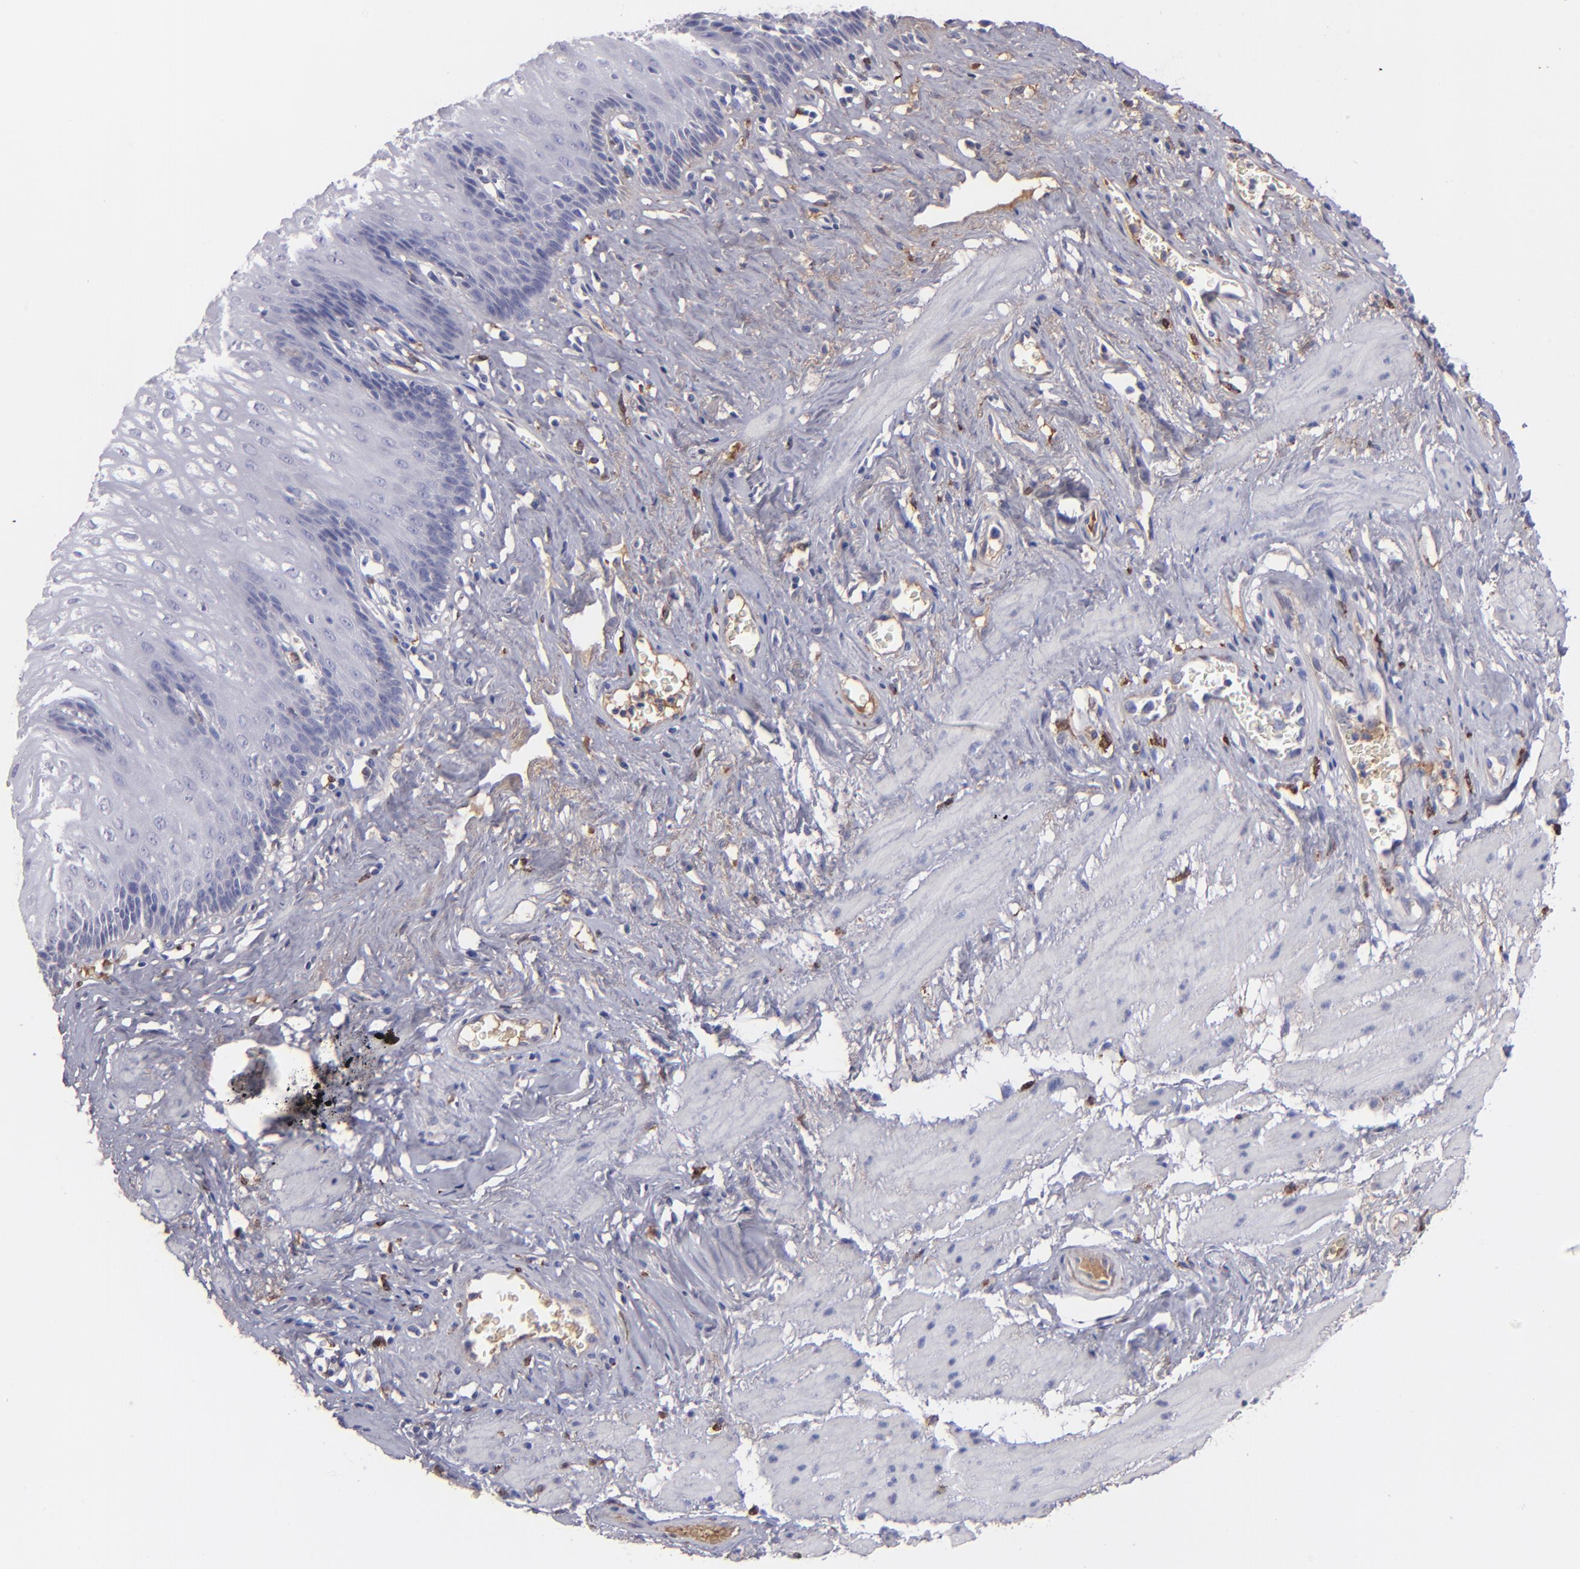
{"staining": {"intensity": "negative", "quantity": "none", "location": "none"}, "tissue": "esophagus", "cell_type": "Squamous epithelial cells", "image_type": "normal", "snomed": [{"axis": "morphology", "description": "Normal tissue, NOS"}, {"axis": "topography", "description": "Esophagus"}], "caption": "An immunohistochemistry micrograph of benign esophagus is shown. There is no staining in squamous epithelial cells of esophagus.", "gene": "C1QA", "patient": {"sex": "female", "age": 70}}